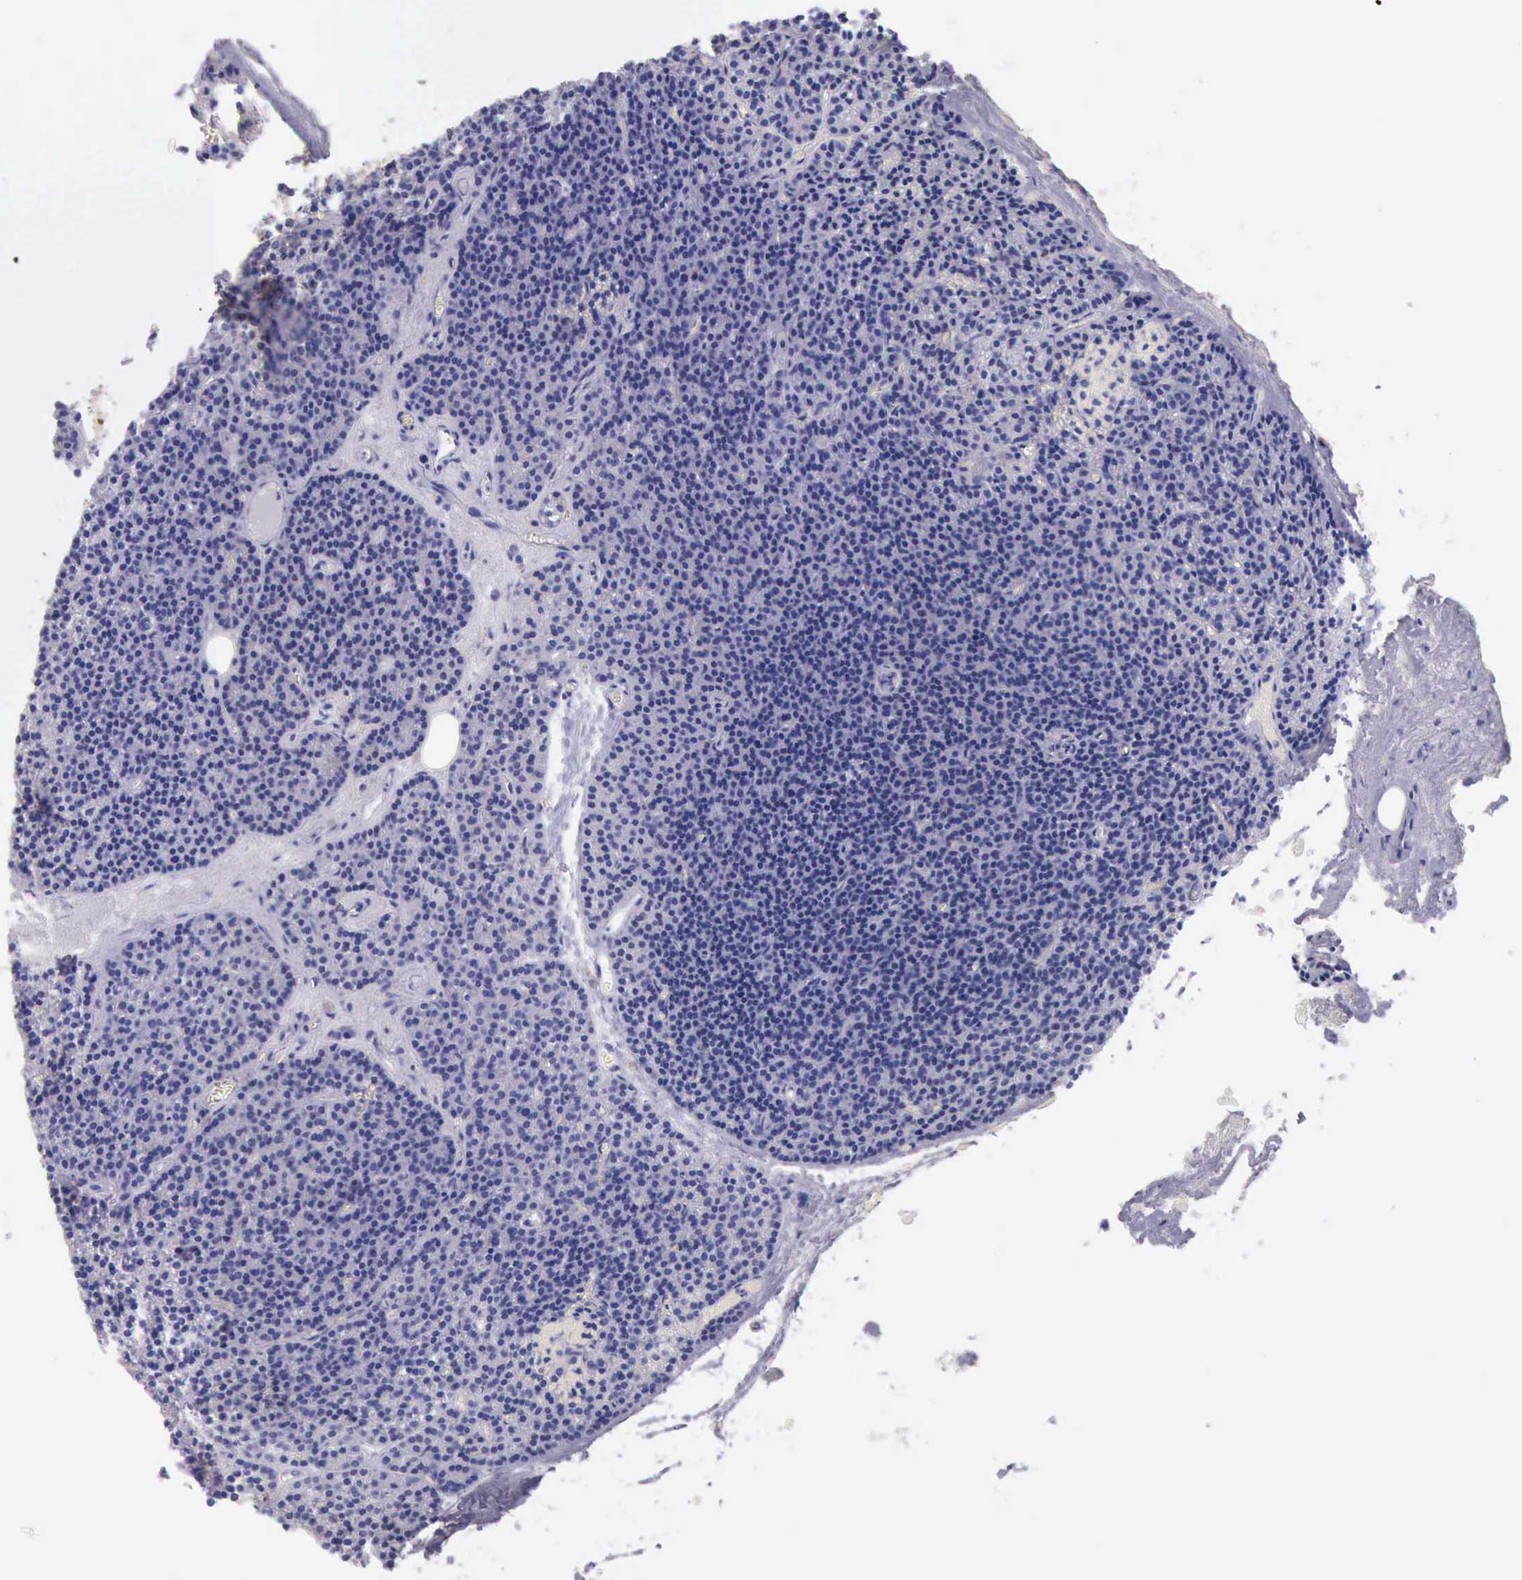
{"staining": {"intensity": "negative", "quantity": "none", "location": "none"}, "tissue": "parathyroid gland", "cell_type": "Glandular cells", "image_type": "normal", "snomed": [{"axis": "morphology", "description": "Normal tissue, NOS"}, {"axis": "topography", "description": "Parathyroid gland"}], "caption": "This is an IHC micrograph of benign parathyroid gland. There is no positivity in glandular cells.", "gene": "KRT8", "patient": {"sex": "male", "age": 57}}